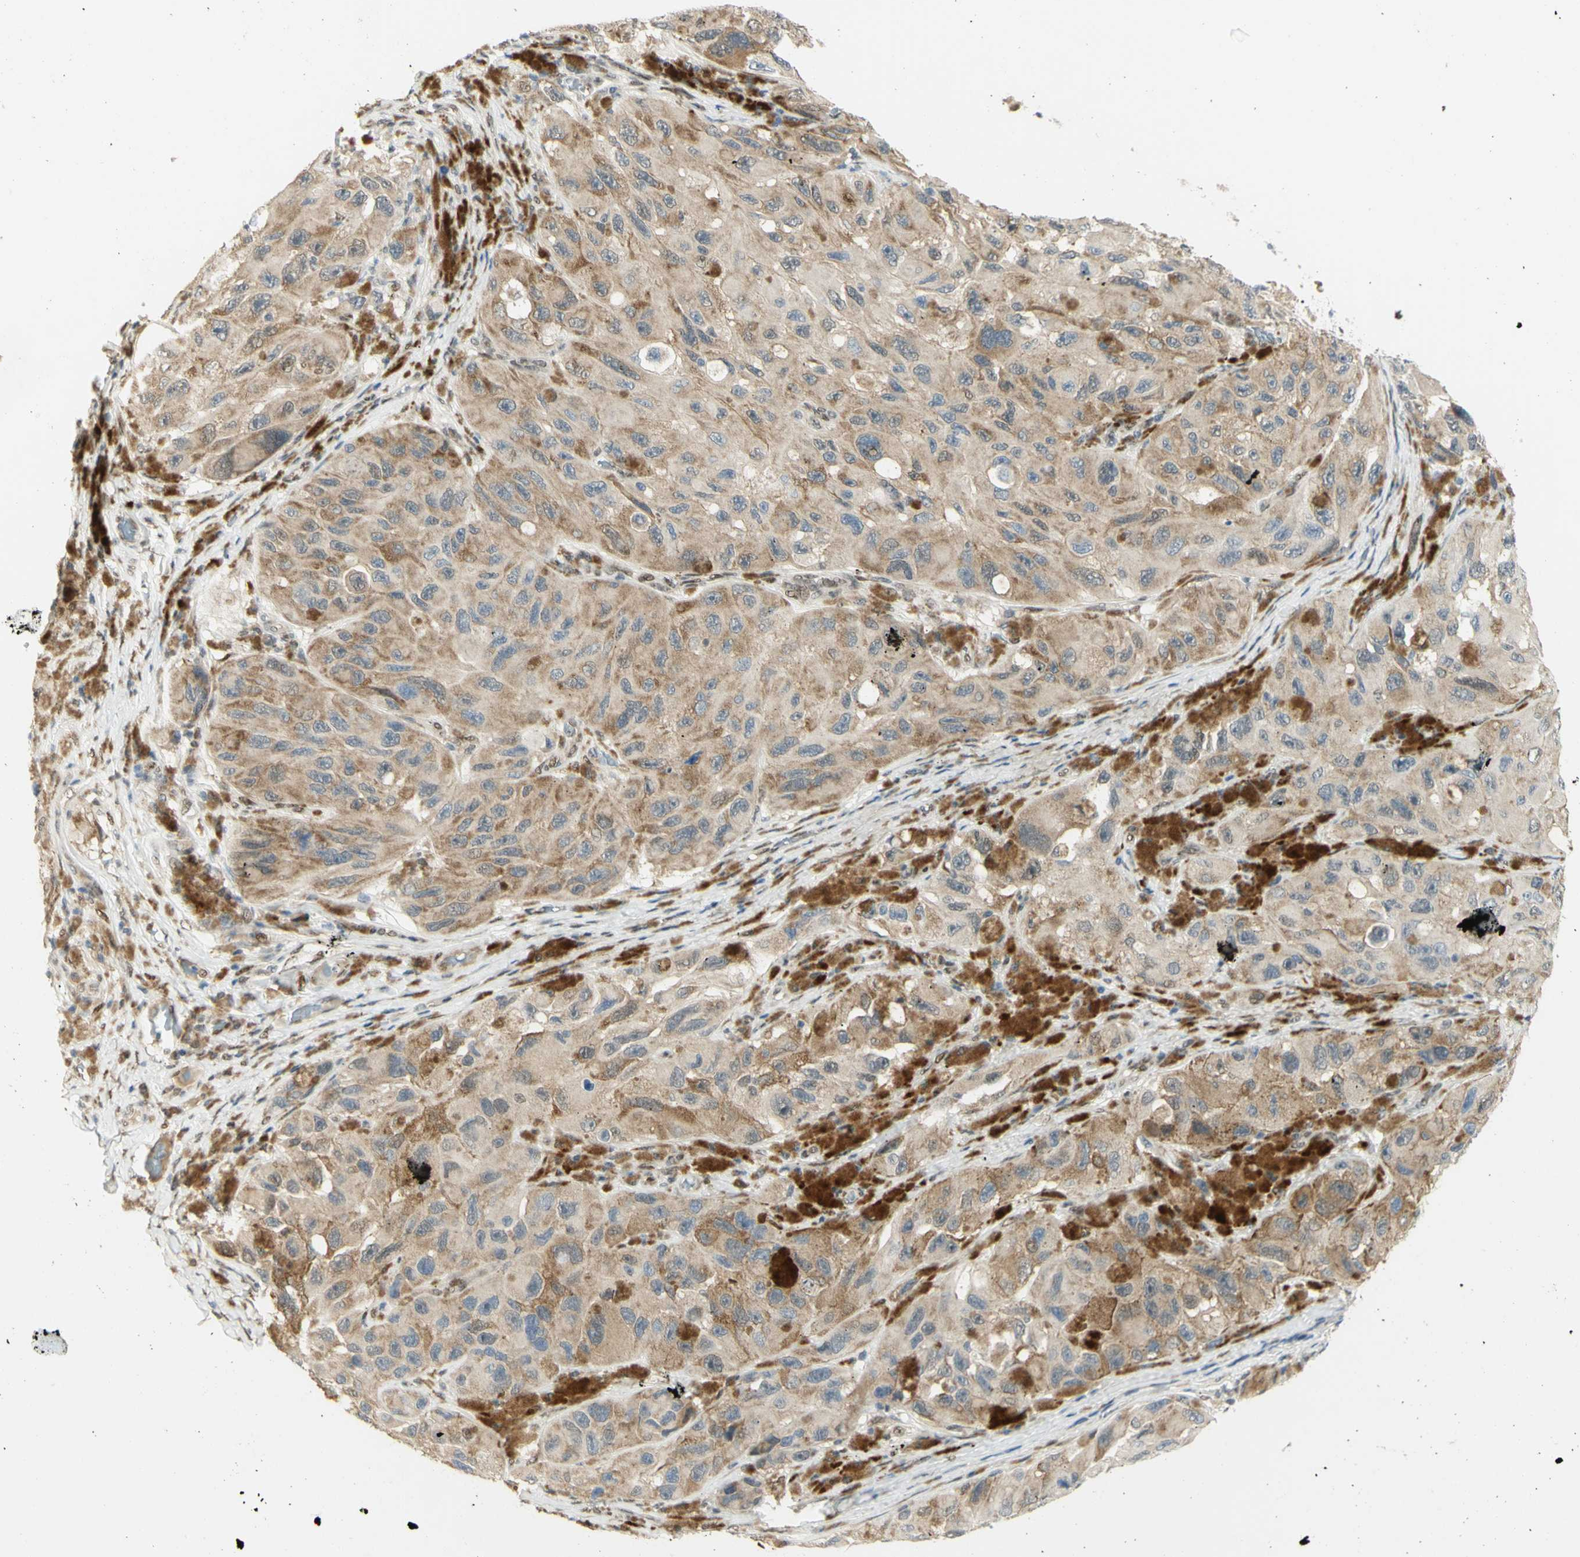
{"staining": {"intensity": "weak", "quantity": ">75%", "location": "cytoplasmic/membranous"}, "tissue": "melanoma", "cell_type": "Tumor cells", "image_type": "cancer", "snomed": [{"axis": "morphology", "description": "Malignant melanoma, NOS"}, {"axis": "topography", "description": "Skin"}], "caption": "Immunohistochemistry micrograph of neoplastic tissue: human melanoma stained using immunohistochemistry displays low levels of weak protein expression localized specifically in the cytoplasmic/membranous of tumor cells, appearing as a cytoplasmic/membranous brown color.", "gene": "DDX1", "patient": {"sex": "female", "age": 73}}